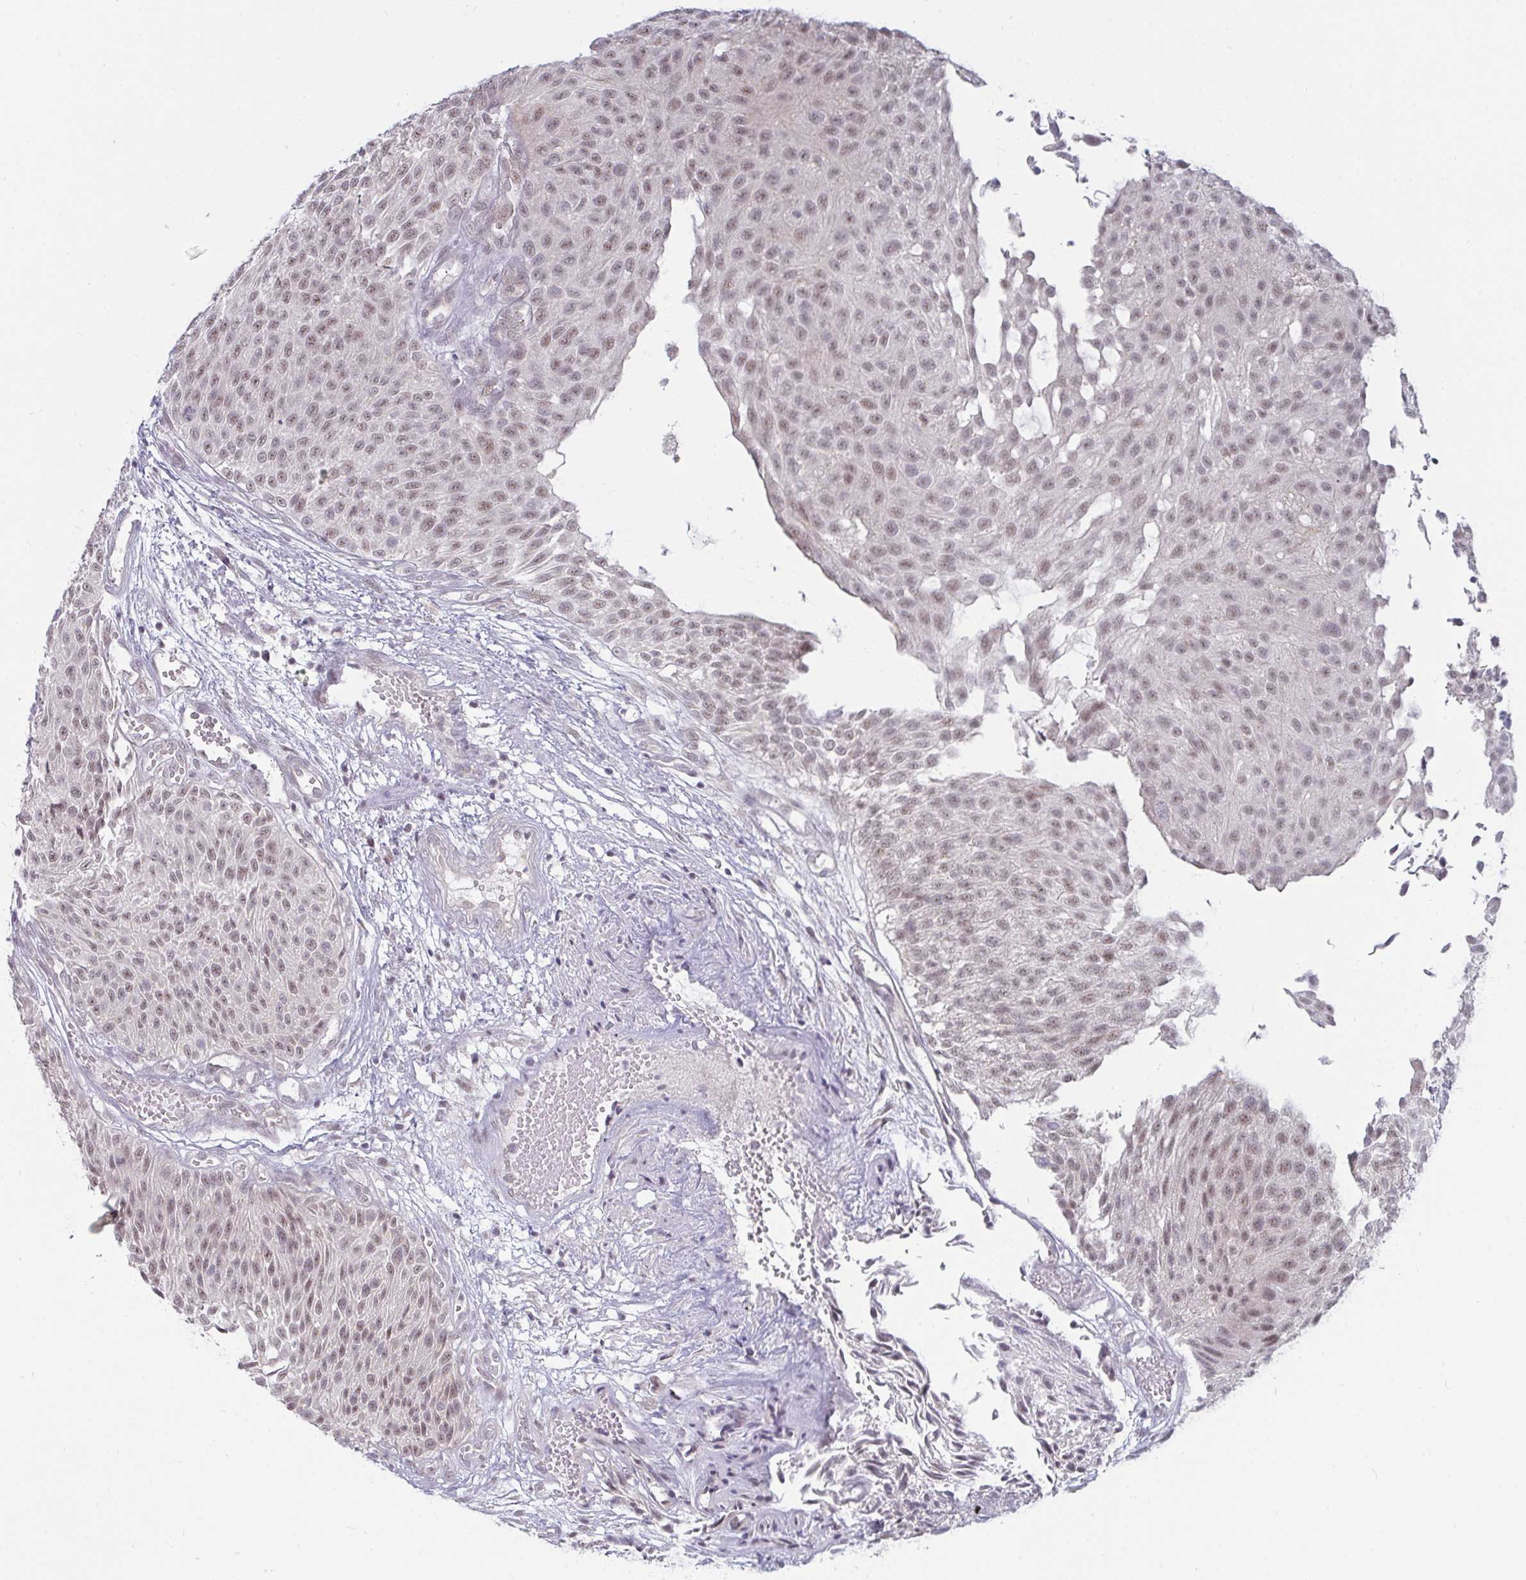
{"staining": {"intensity": "weak", "quantity": ">75%", "location": "nuclear"}, "tissue": "urothelial cancer", "cell_type": "Tumor cells", "image_type": "cancer", "snomed": [{"axis": "morphology", "description": "Urothelial carcinoma, NOS"}, {"axis": "topography", "description": "Urinary bladder"}], "caption": "DAB immunohistochemical staining of transitional cell carcinoma reveals weak nuclear protein expression in approximately >75% of tumor cells. (brown staining indicates protein expression, while blue staining denotes nuclei).", "gene": "PRR14", "patient": {"sex": "male", "age": 84}}